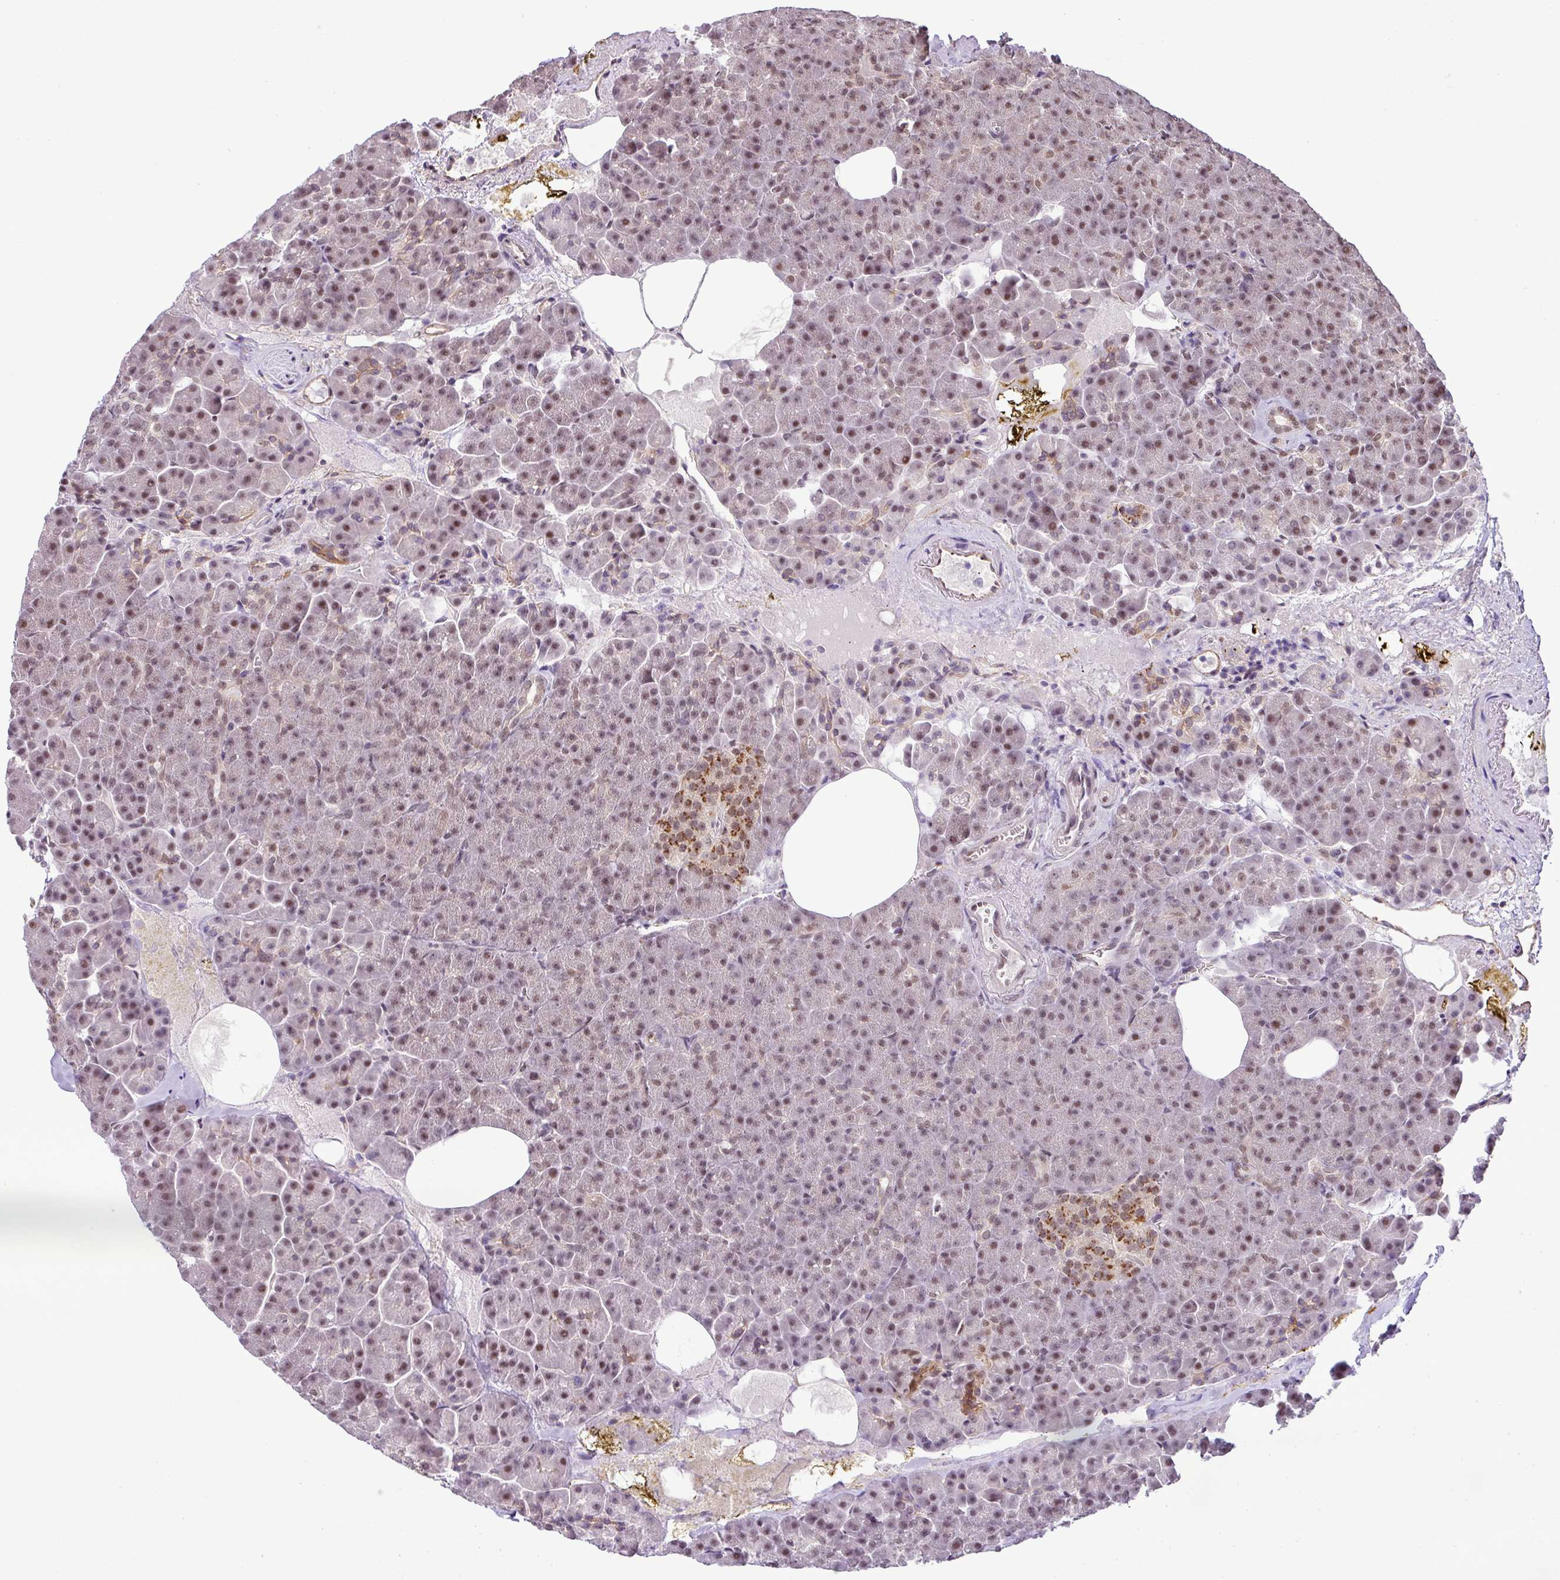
{"staining": {"intensity": "moderate", "quantity": ">75%", "location": "nuclear"}, "tissue": "pancreas", "cell_type": "Exocrine glandular cells", "image_type": "normal", "snomed": [{"axis": "morphology", "description": "Normal tissue, NOS"}, {"axis": "topography", "description": "Pancreas"}], "caption": "Immunohistochemical staining of normal pancreas shows medium levels of moderate nuclear positivity in about >75% of exocrine glandular cells.", "gene": "PGAP4", "patient": {"sex": "female", "age": 74}}